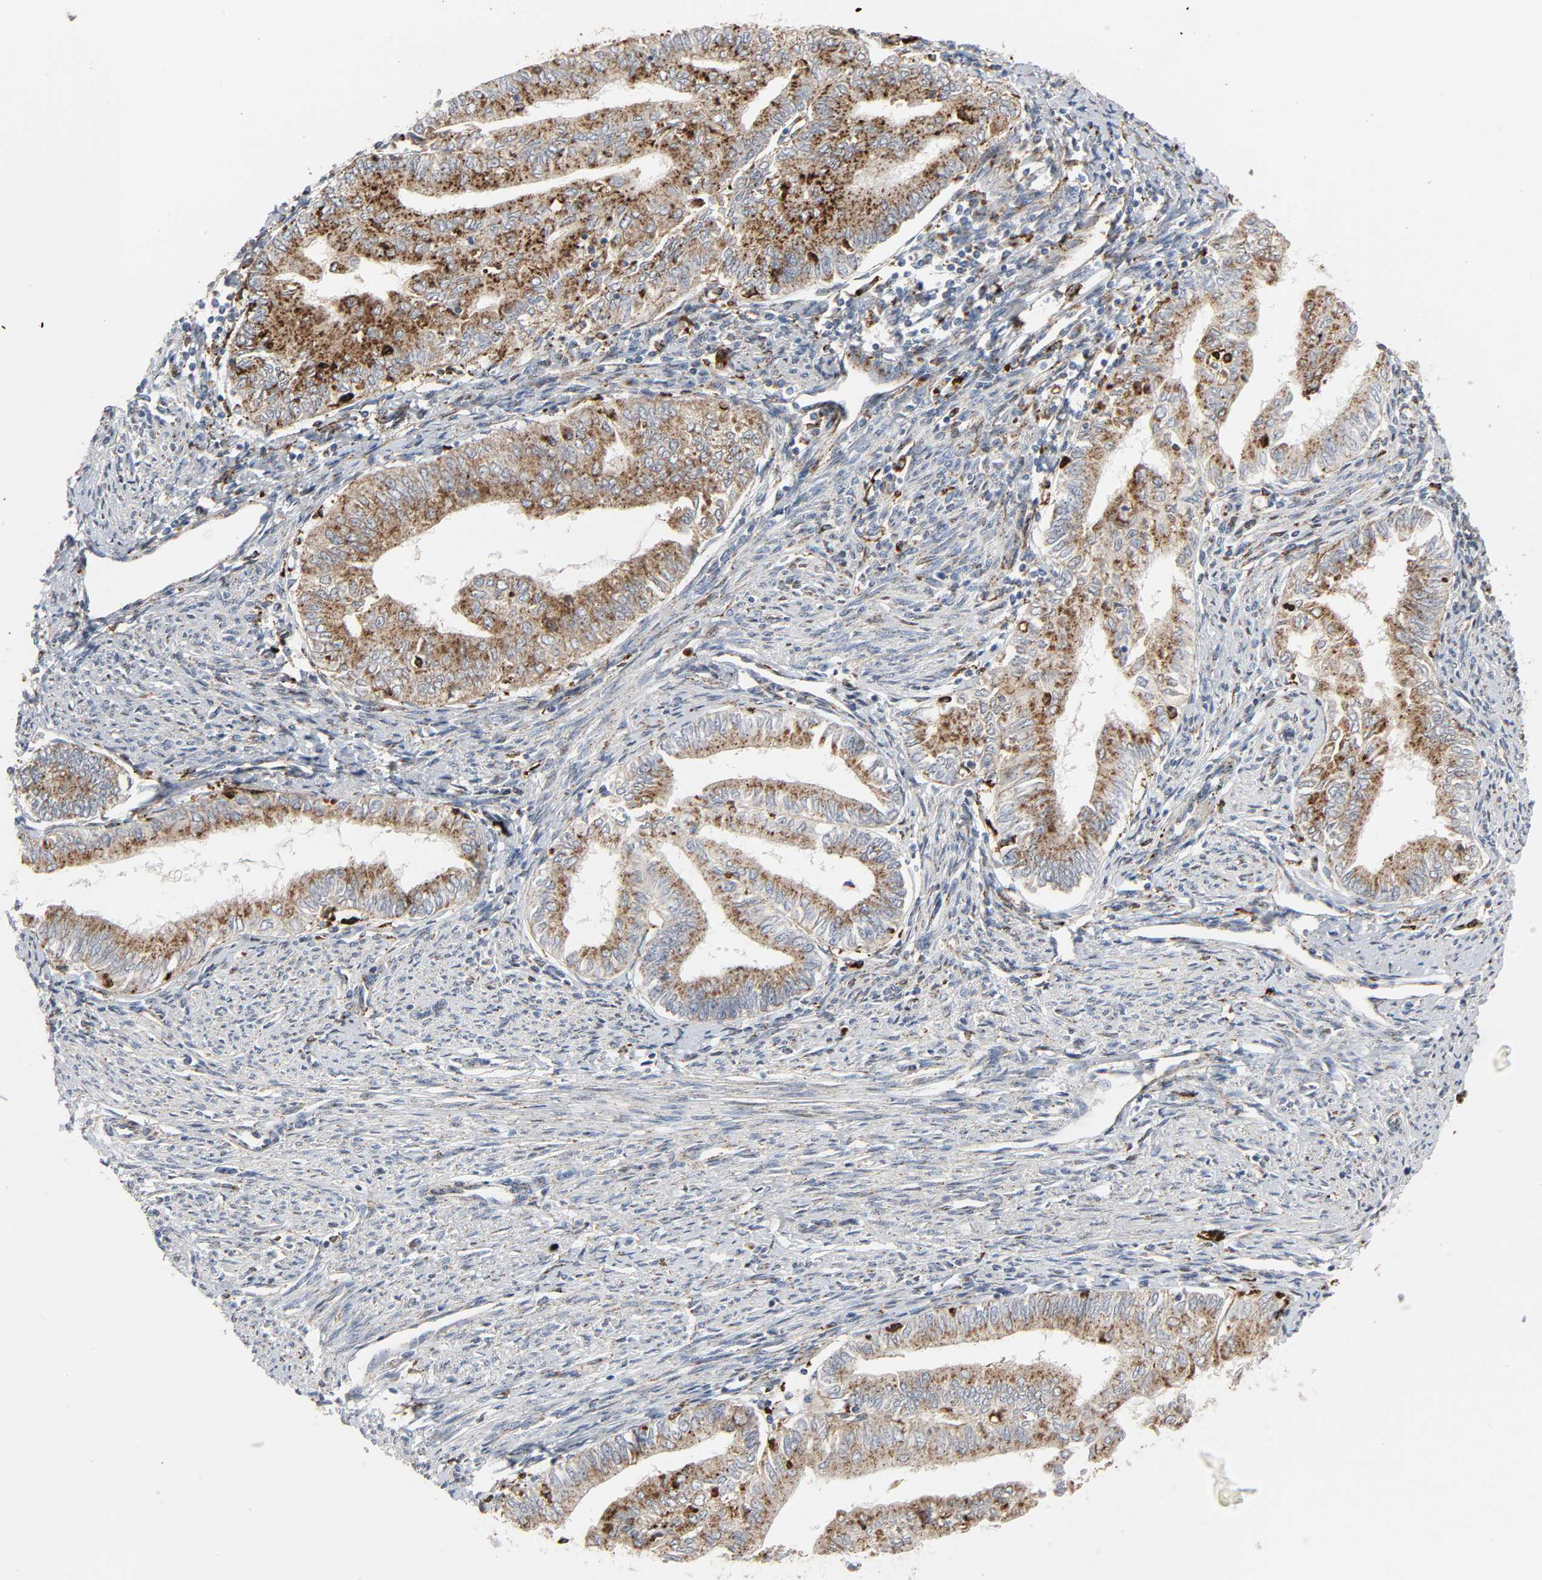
{"staining": {"intensity": "moderate", "quantity": ">75%", "location": "cytoplasmic/membranous"}, "tissue": "endometrial cancer", "cell_type": "Tumor cells", "image_type": "cancer", "snomed": [{"axis": "morphology", "description": "Adenocarcinoma, NOS"}, {"axis": "topography", "description": "Endometrium"}], "caption": "The histopathology image exhibits staining of adenocarcinoma (endometrial), revealing moderate cytoplasmic/membranous protein staining (brown color) within tumor cells.", "gene": "PSAP", "patient": {"sex": "female", "age": 66}}